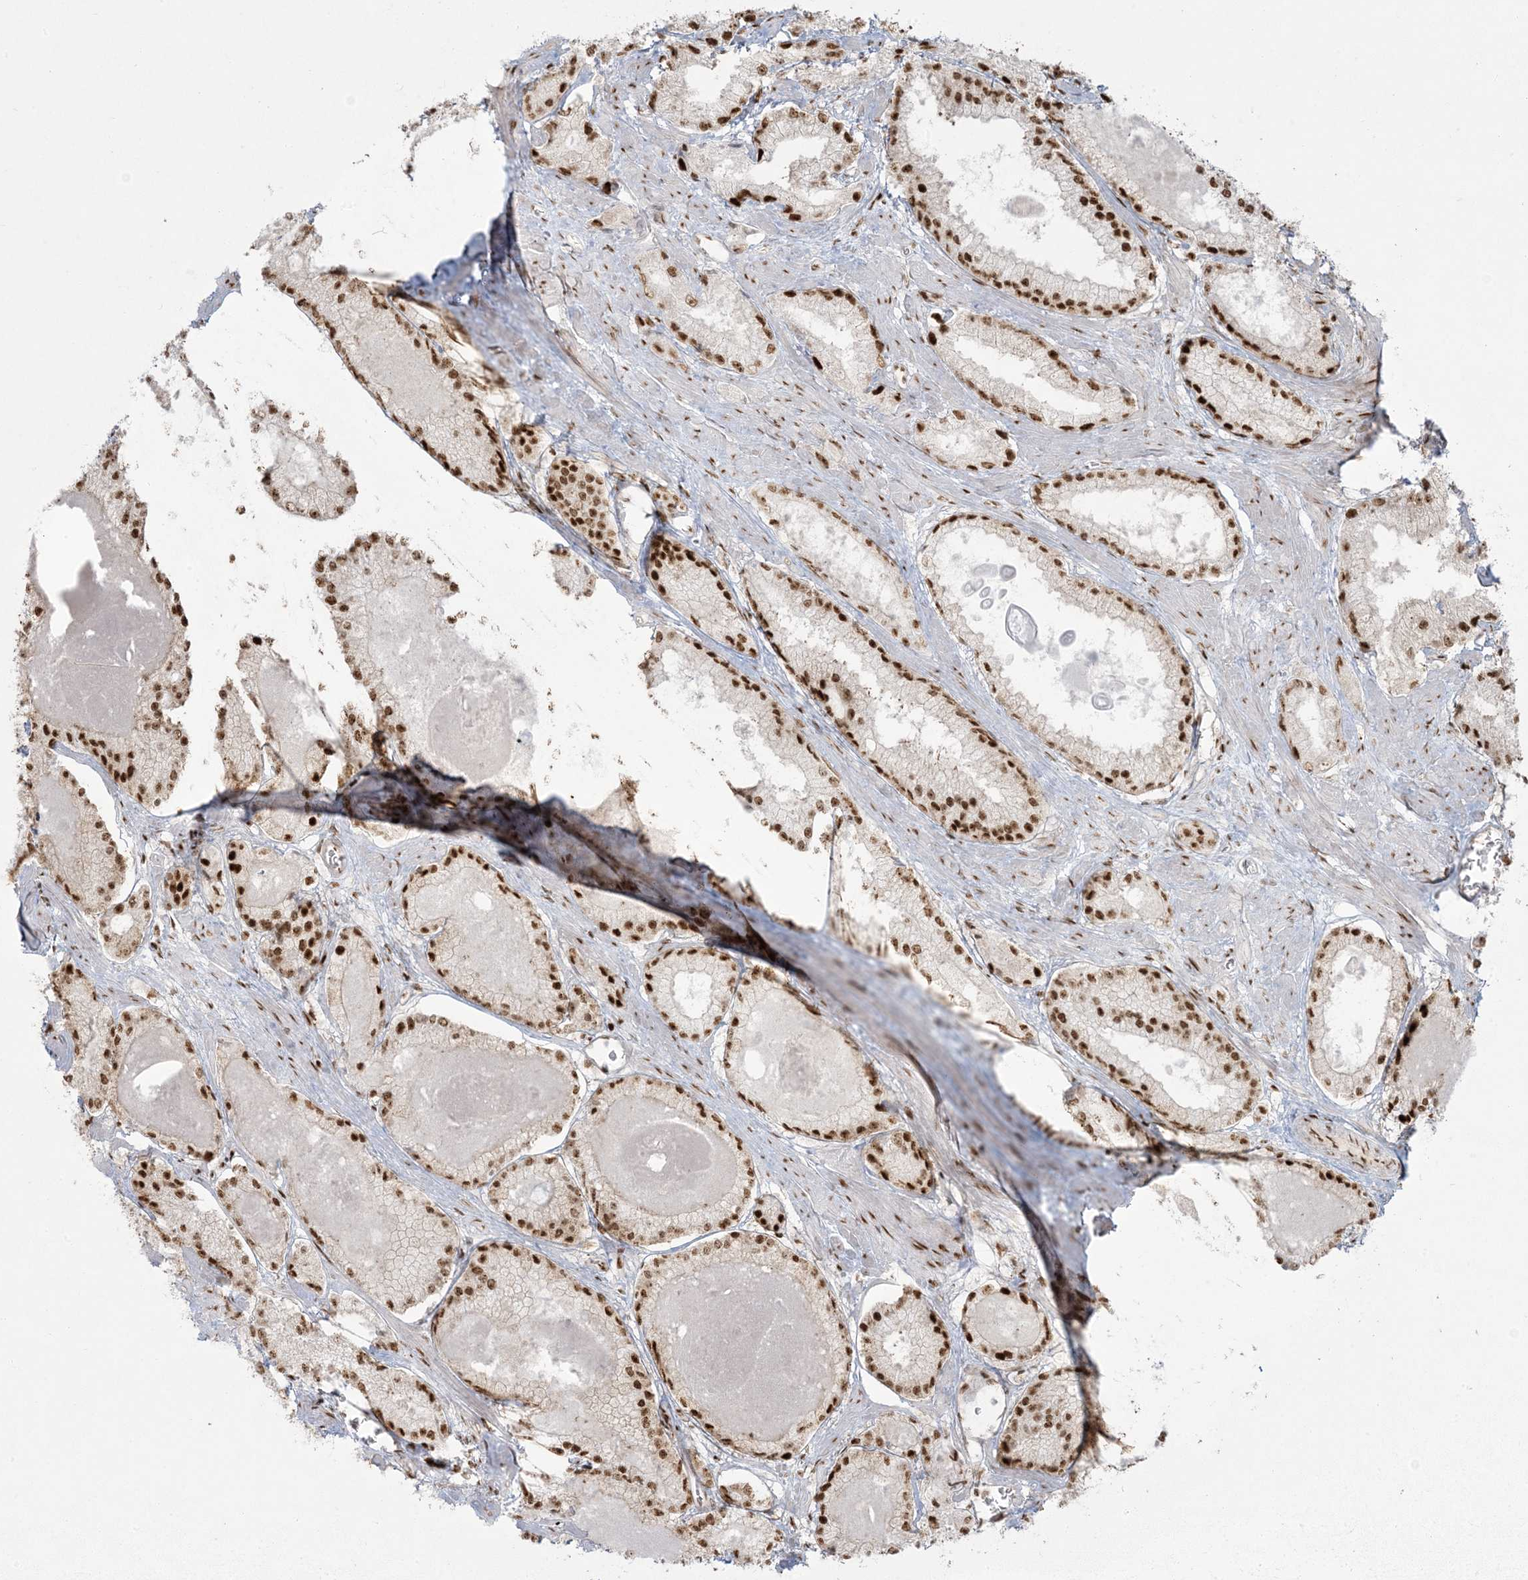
{"staining": {"intensity": "strong", "quantity": "25%-75%", "location": "nuclear"}, "tissue": "prostate cancer", "cell_type": "Tumor cells", "image_type": "cancer", "snomed": [{"axis": "morphology", "description": "Adenocarcinoma, Low grade"}, {"axis": "topography", "description": "Prostate"}], "caption": "Human prostate adenocarcinoma (low-grade) stained with a brown dye shows strong nuclear positive staining in about 25%-75% of tumor cells.", "gene": "RBM10", "patient": {"sex": "male", "age": 54}}